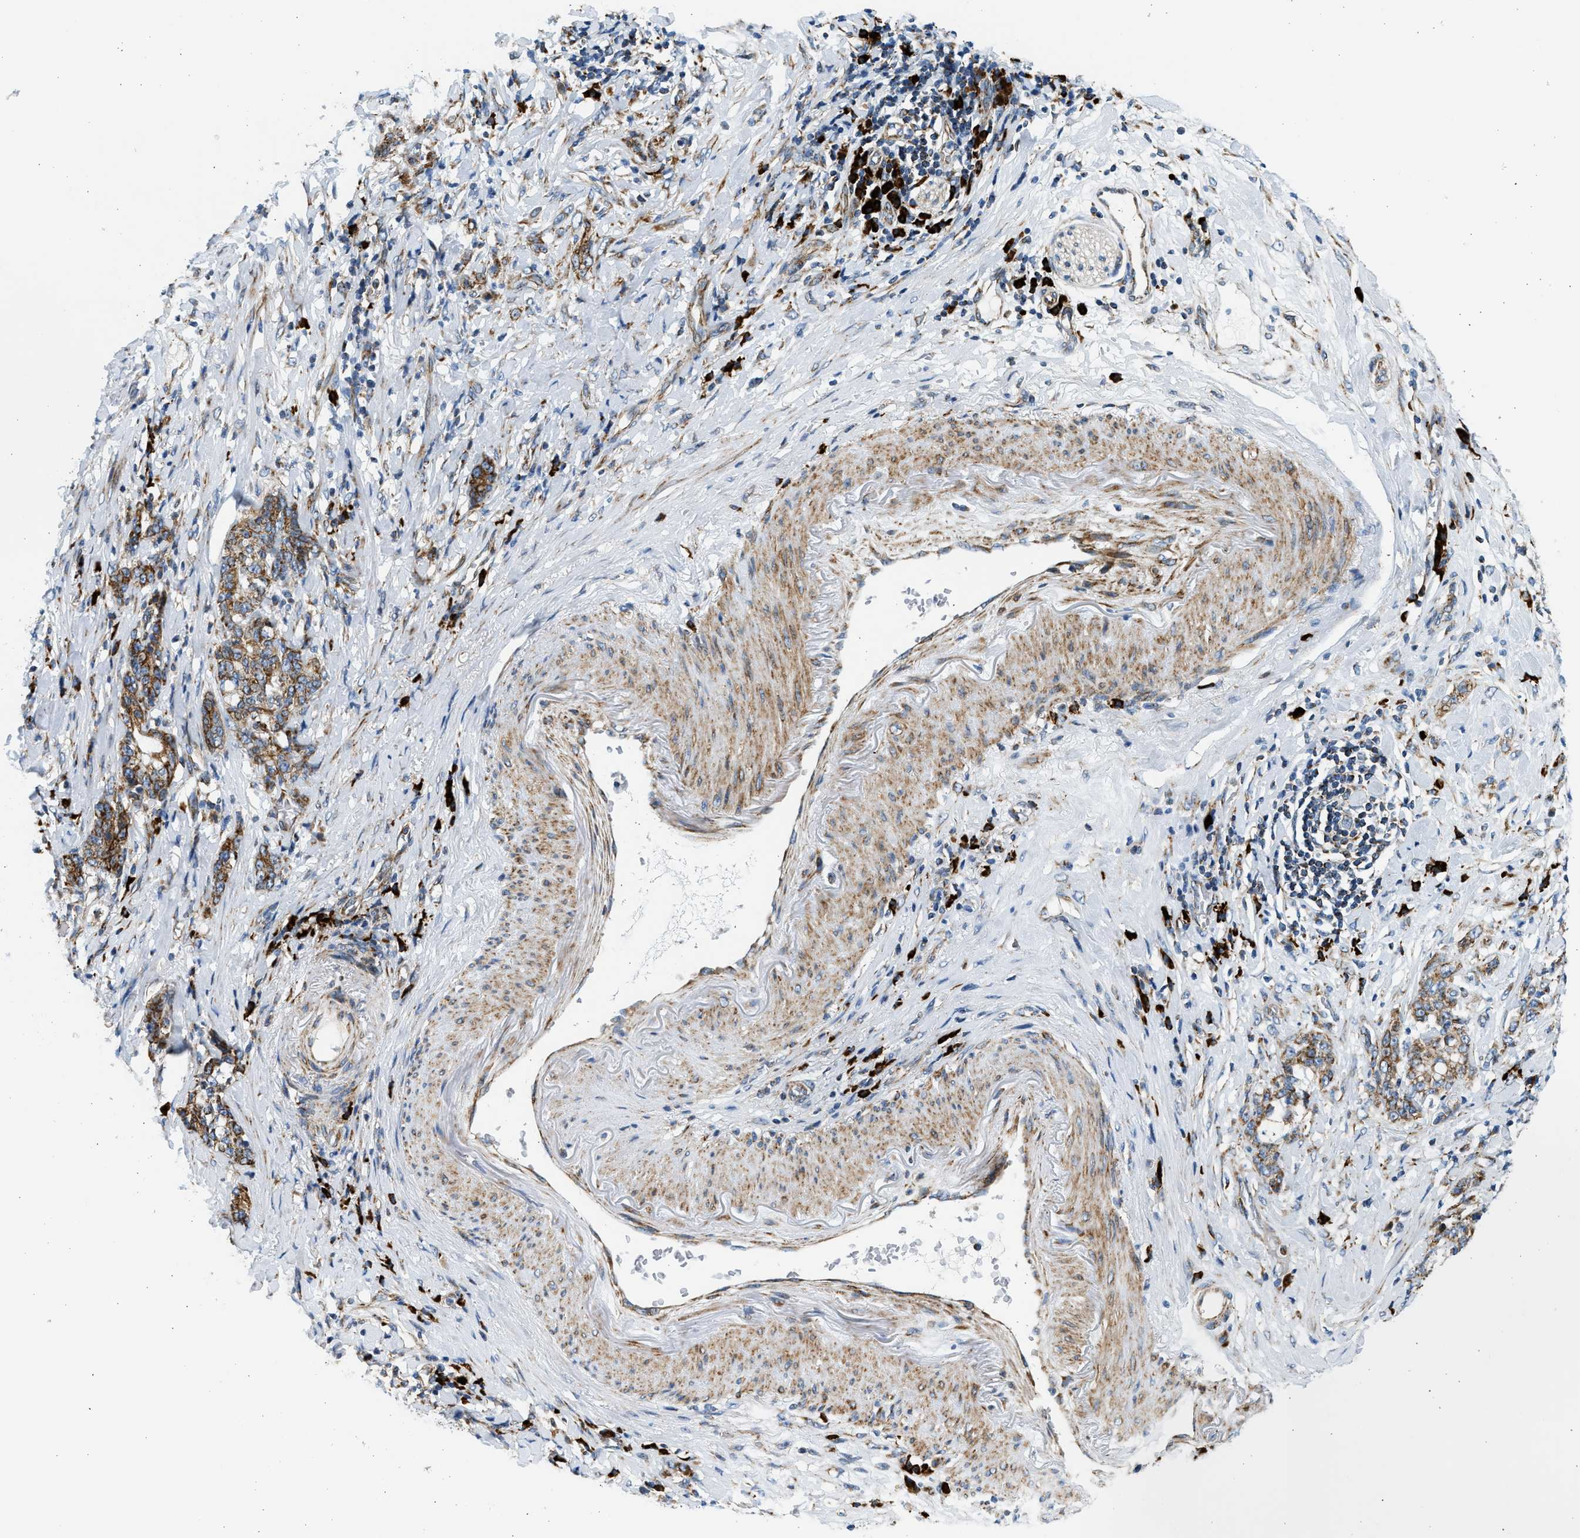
{"staining": {"intensity": "strong", "quantity": ">75%", "location": "cytoplasmic/membranous"}, "tissue": "stomach cancer", "cell_type": "Tumor cells", "image_type": "cancer", "snomed": [{"axis": "morphology", "description": "Adenocarcinoma, NOS"}, {"axis": "topography", "description": "Stomach, lower"}], "caption": "Adenocarcinoma (stomach) stained with DAB (3,3'-diaminobenzidine) IHC demonstrates high levels of strong cytoplasmic/membranous expression in approximately >75% of tumor cells.", "gene": "KCNMB3", "patient": {"sex": "male", "age": 88}}